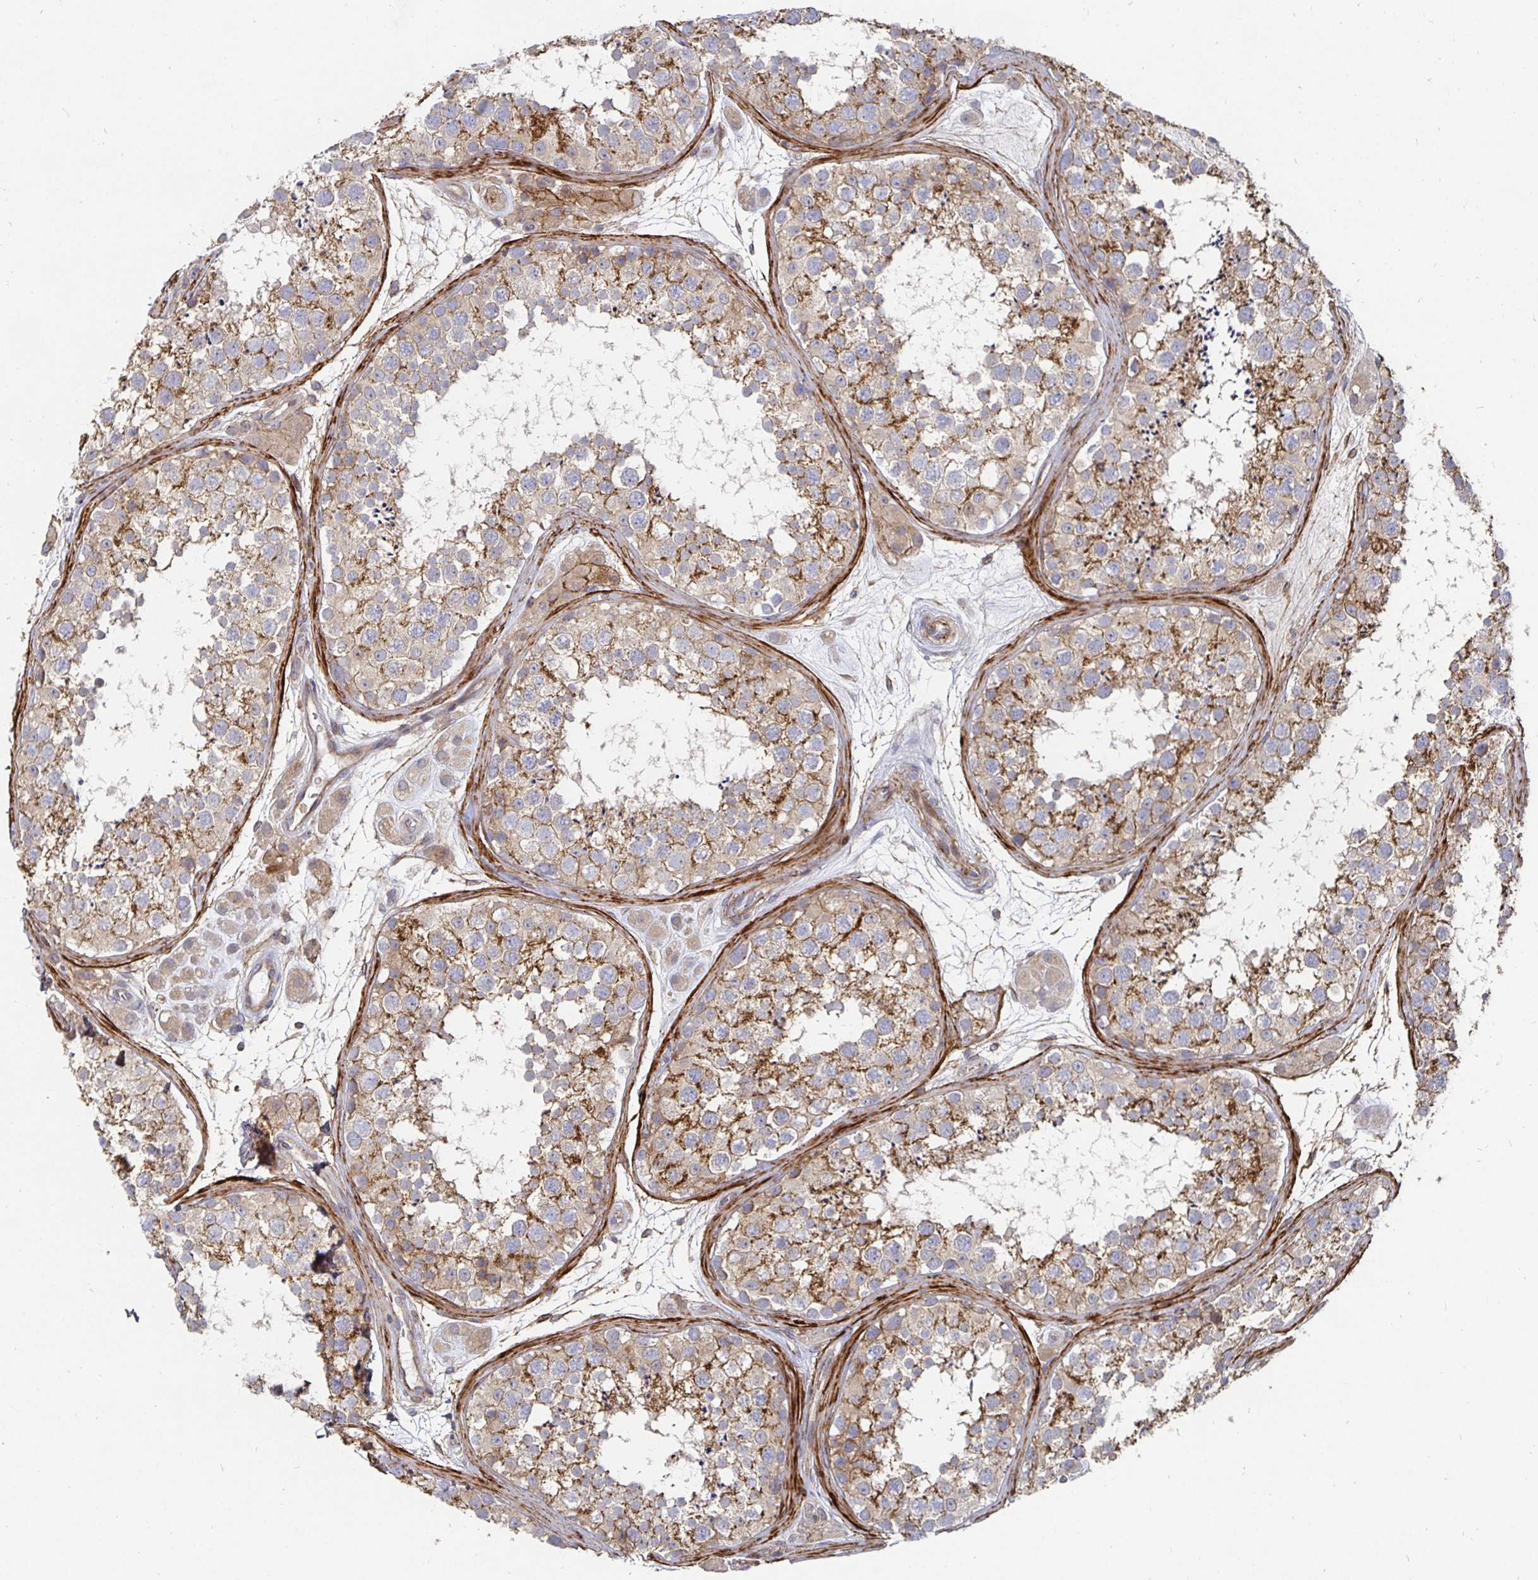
{"staining": {"intensity": "moderate", "quantity": ">75%", "location": "cytoplasmic/membranous"}, "tissue": "testis", "cell_type": "Cells in seminiferous ducts", "image_type": "normal", "snomed": [{"axis": "morphology", "description": "Normal tissue, NOS"}, {"axis": "topography", "description": "Testis"}], "caption": "The micrograph demonstrates a brown stain indicating the presence of a protein in the cytoplasmic/membranous of cells in seminiferous ducts in testis. The protein of interest is shown in brown color, while the nuclei are stained blue.", "gene": "GJA4", "patient": {"sex": "male", "age": 41}}